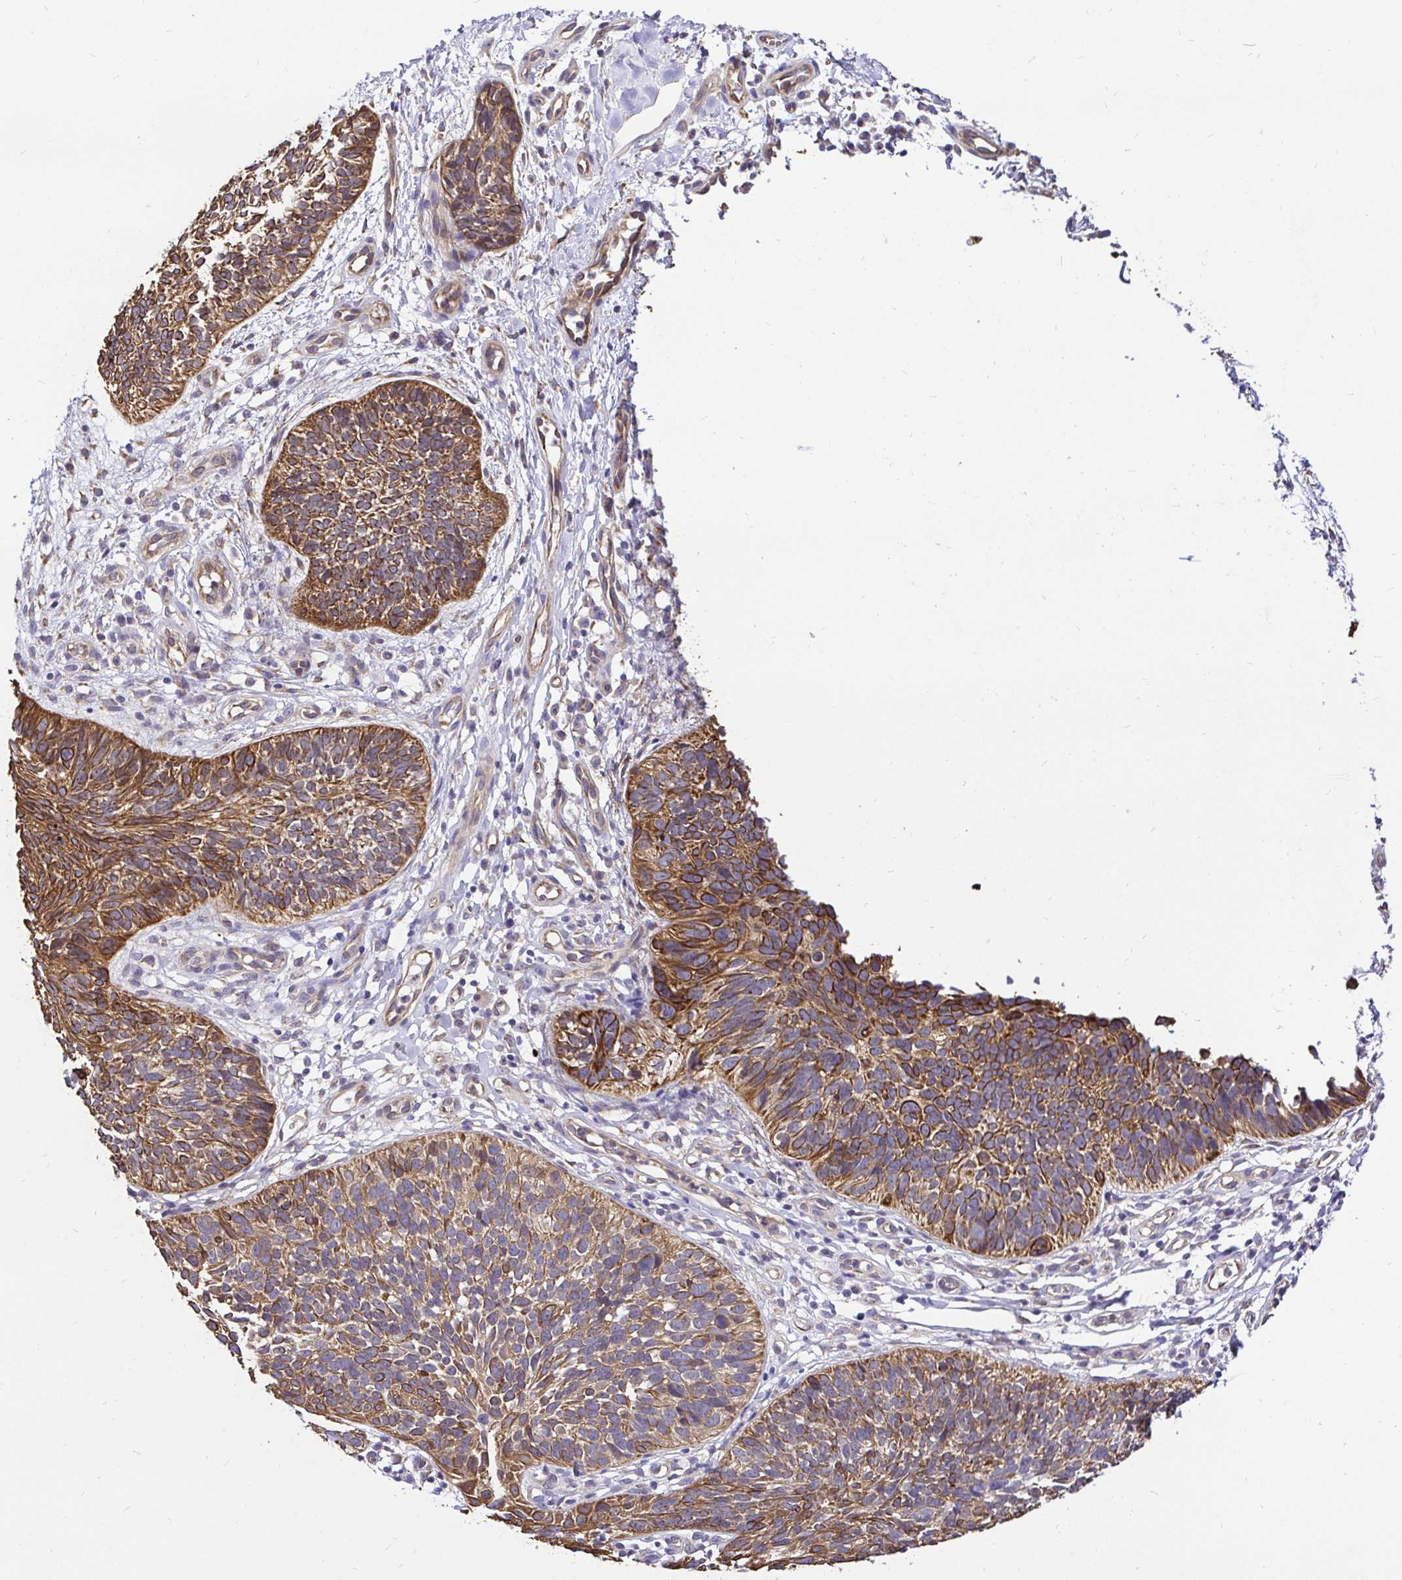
{"staining": {"intensity": "strong", "quantity": ">75%", "location": "cytoplasmic/membranous"}, "tissue": "skin cancer", "cell_type": "Tumor cells", "image_type": "cancer", "snomed": [{"axis": "morphology", "description": "Basal cell carcinoma"}, {"axis": "topography", "description": "Skin"}, {"axis": "topography", "description": "Skin of leg"}], "caption": "A high amount of strong cytoplasmic/membranous expression is appreciated in about >75% of tumor cells in skin basal cell carcinoma tissue.", "gene": "CCDC122", "patient": {"sex": "female", "age": 87}}